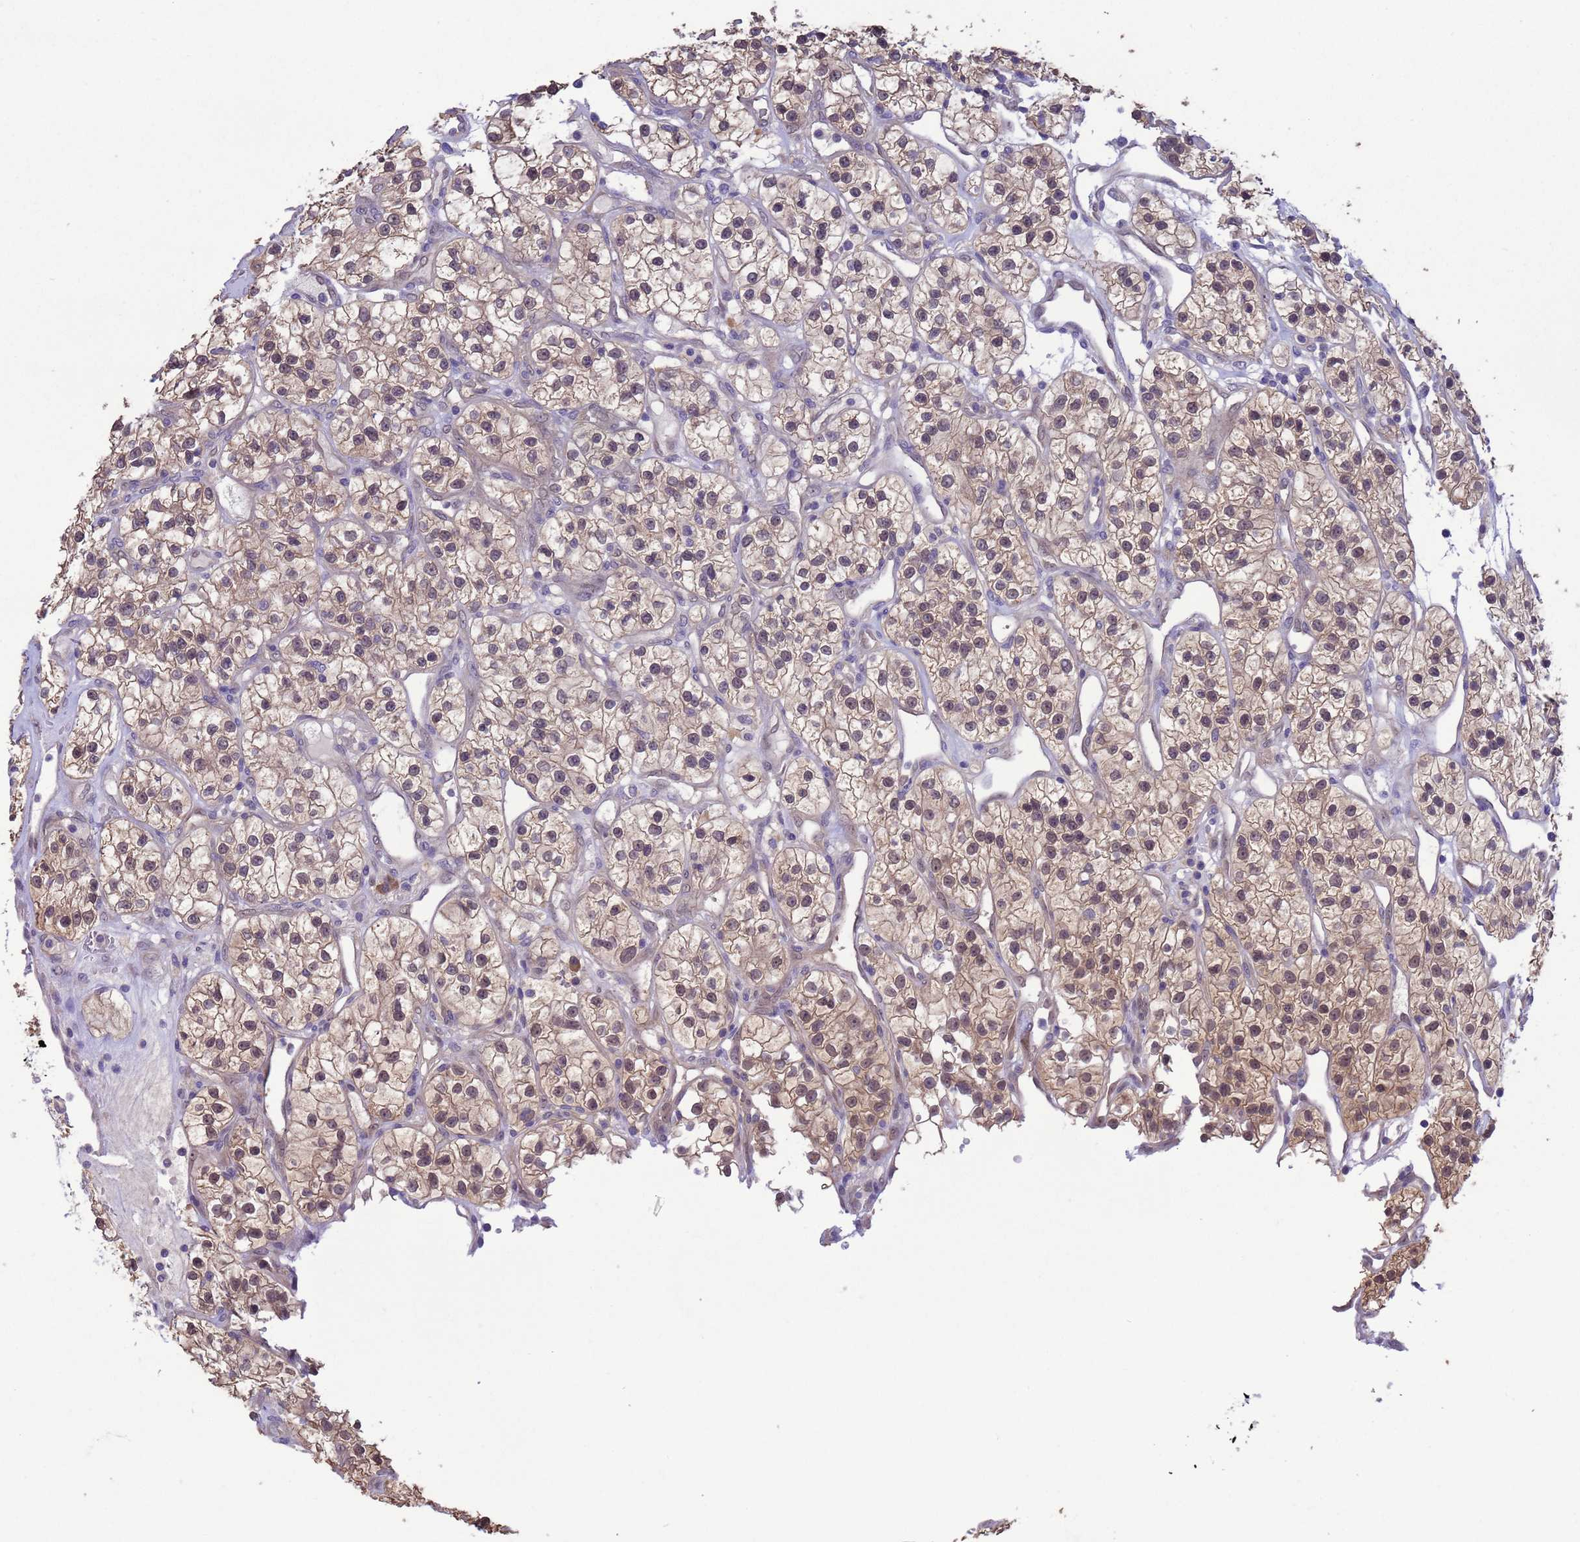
{"staining": {"intensity": "weak", "quantity": ">75%", "location": "cytoplasmic/membranous,nuclear"}, "tissue": "renal cancer", "cell_type": "Tumor cells", "image_type": "cancer", "snomed": [{"axis": "morphology", "description": "Adenocarcinoma, NOS"}, {"axis": "topography", "description": "Kidney"}], "caption": "Adenocarcinoma (renal) stained for a protein (brown) reveals weak cytoplasmic/membranous and nuclear positive expression in about >75% of tumor cells.", "gene": "ZNF461", "patient": {"sex": "female", "age": 57}}